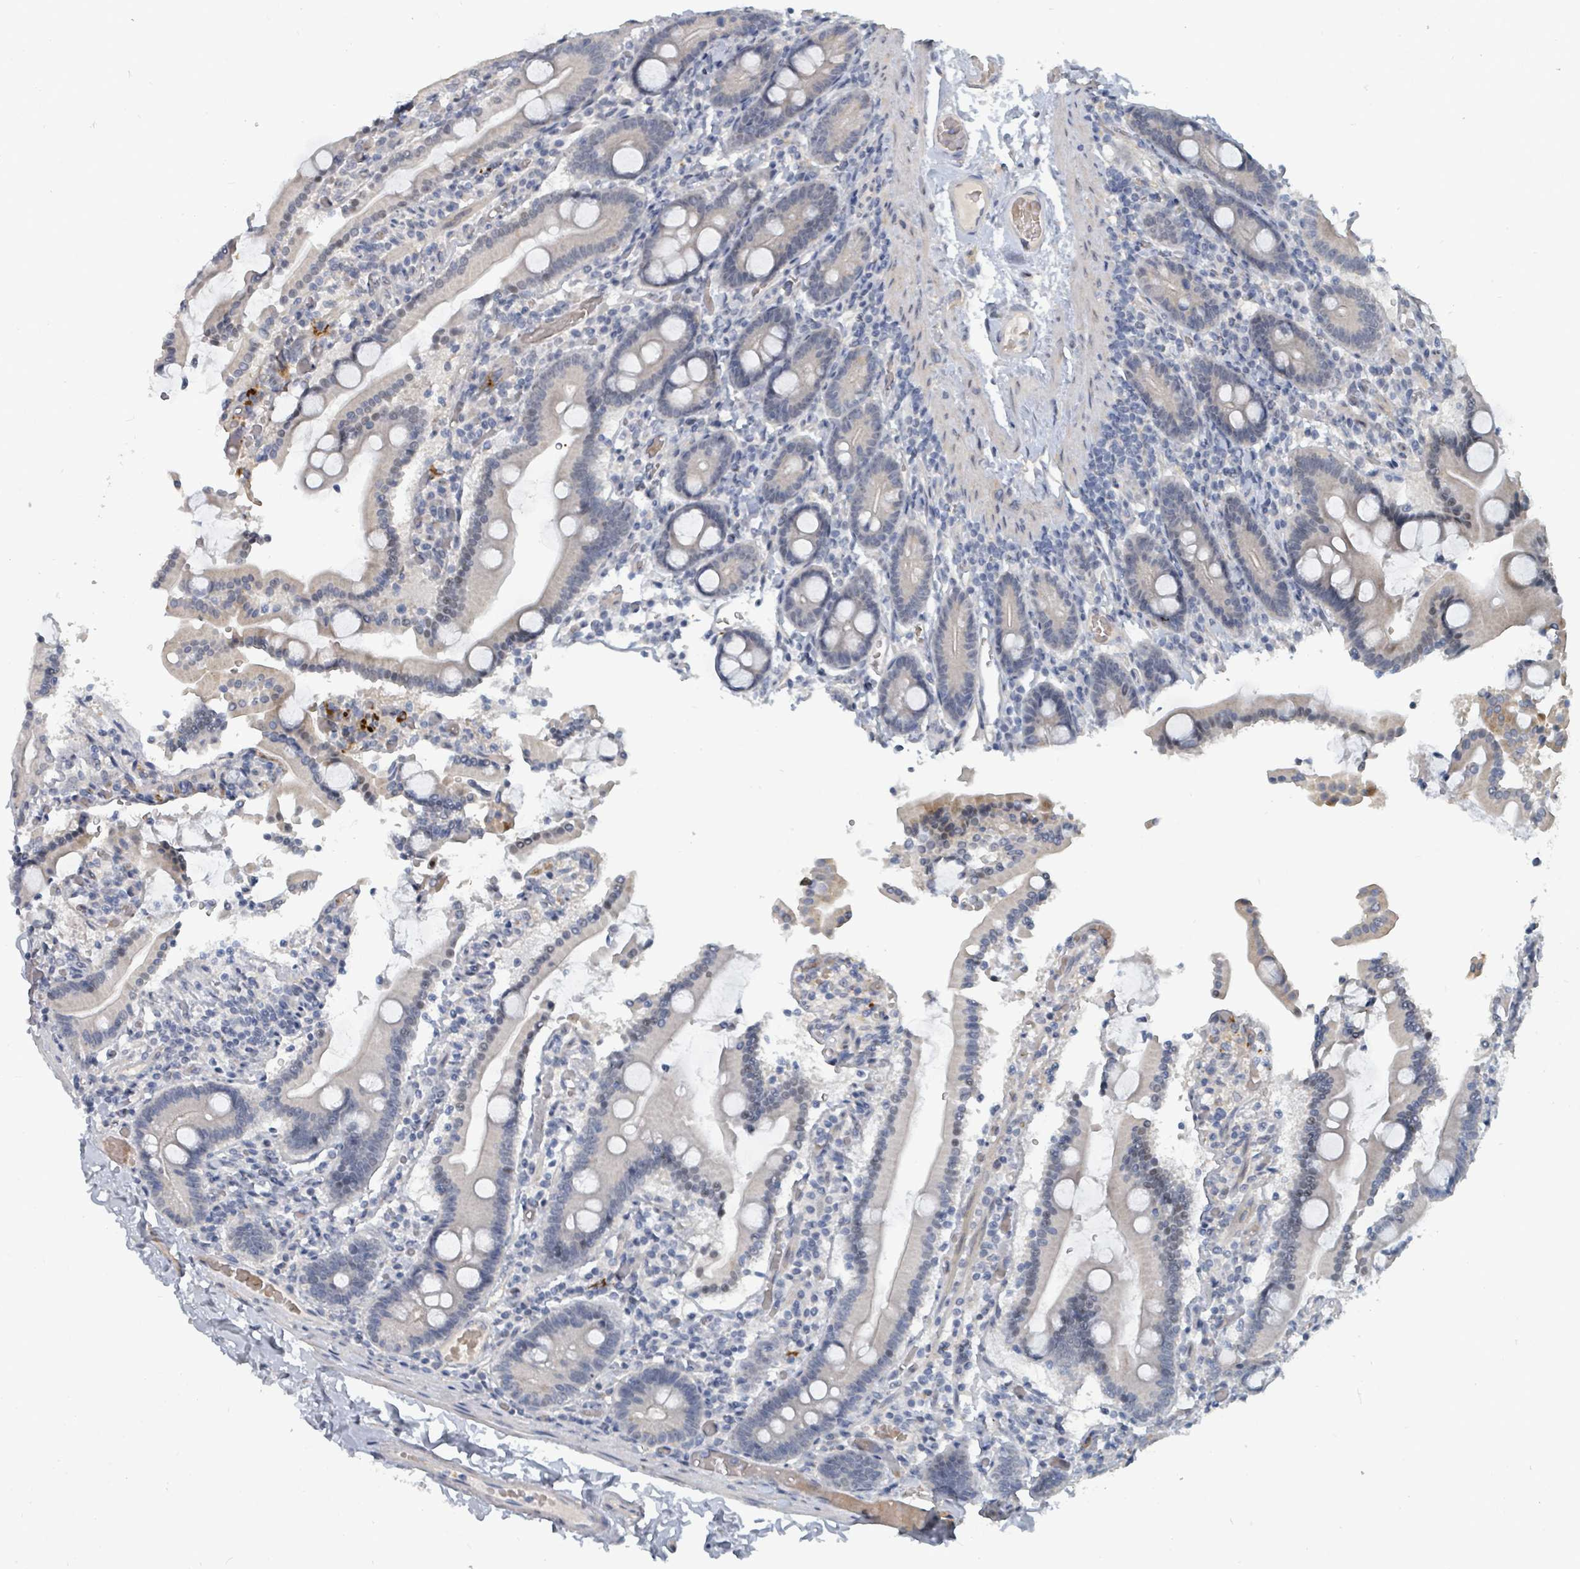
{"staining": {"intensity": "weak", "quantity": "<25%", "location": "cytoplasmic/membranous"}, "tissue": "duodenum", "cell_type": "Glandular cells", "image_type": "normal", "snomed": [{"axis": "morphology", "description": "Normal tissue, NOS"}, {"axis": "topography", "description": "Duodenum"}], "caption": "Benign duodenum was stained to show a protein in brown. There is no significant positivity in glandular cells. (Immunohistochemistry (ihc), brightfield microscopy, high magnification).", "gene": "TRDMT1", "patient": {"sex": "male", "age": 55}}